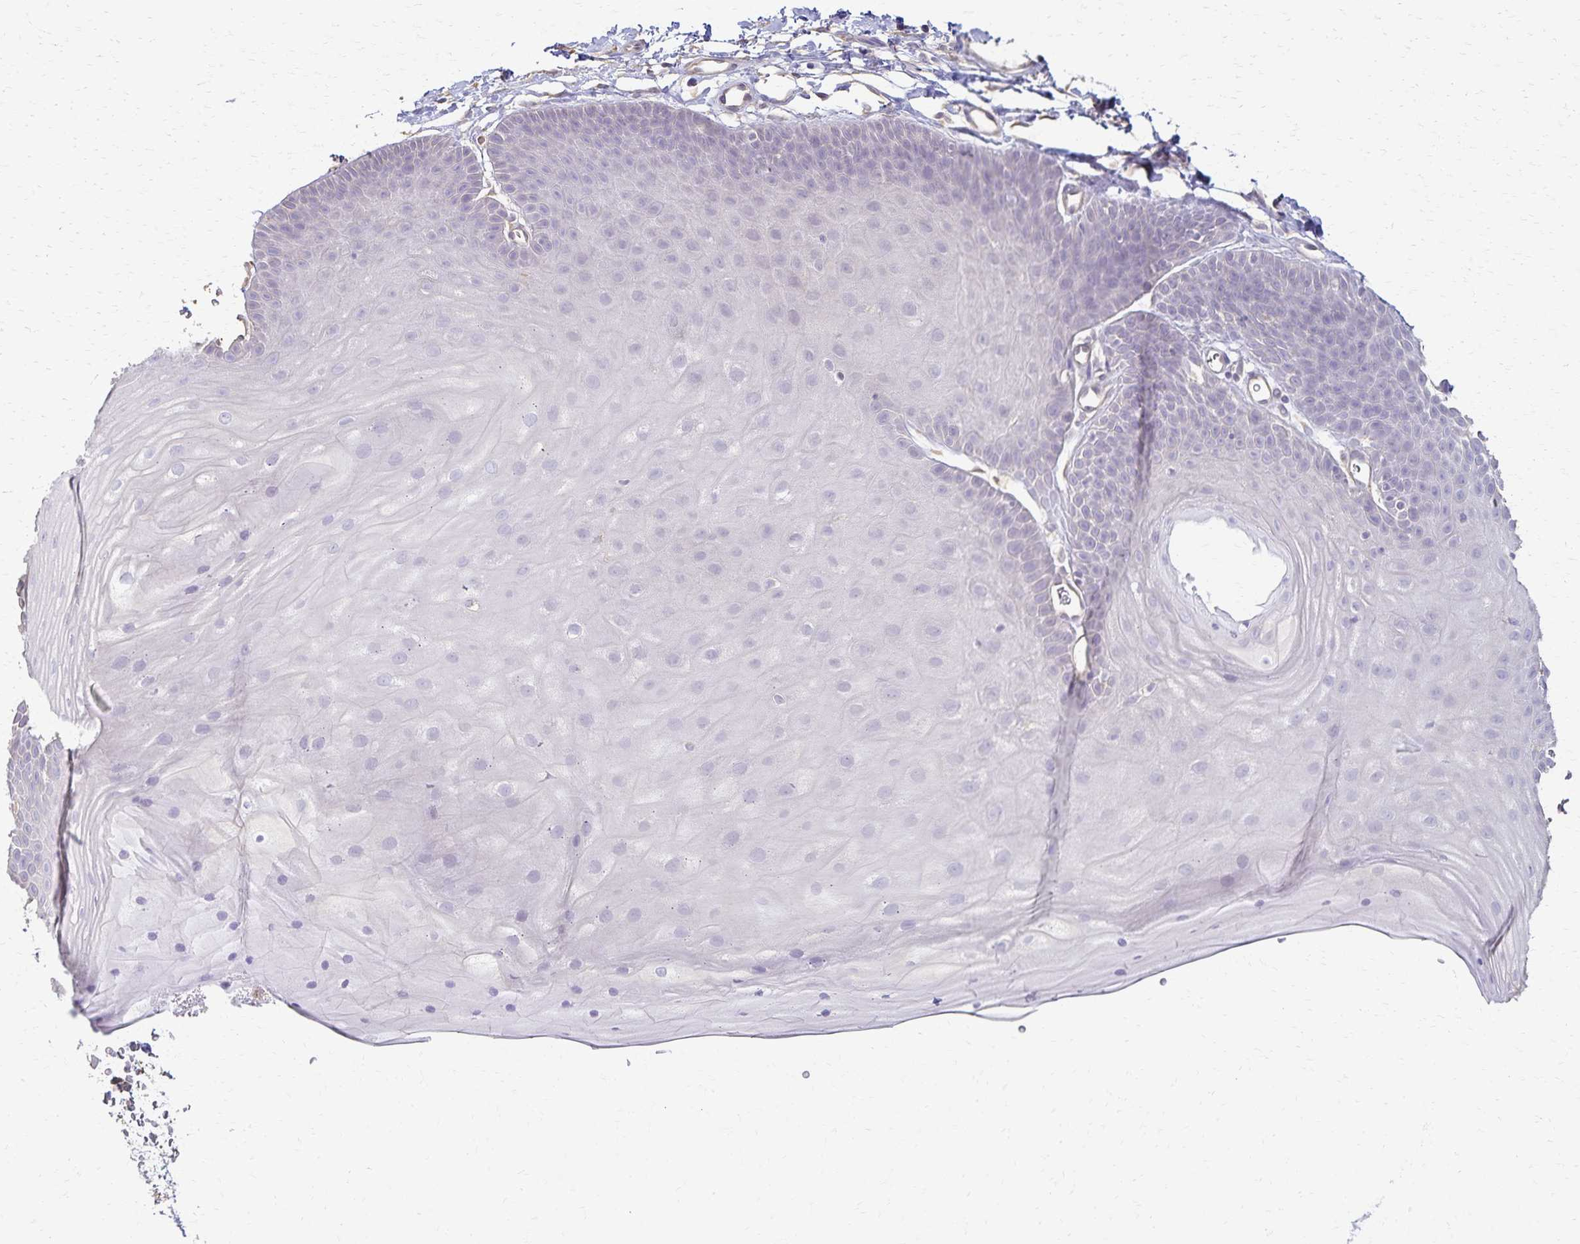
{"staining": {"intensity": "negative", "quantity": "none", "location": "none"}, "tissue": "skin", "cell_type": "Epidermal cells", "image_type": "normal", "snomed": [{"axis": "morphology", "description": "Normal tissue, NOS"}, {"axis": "topography", "description": "Anal"}], "caption": "This is an immunohistochemistry photomicrograph of benign skin. There is no positivity in epidermal cells.", "gene": "KISS1", "patient": {"sex": "male", "age": 53}}